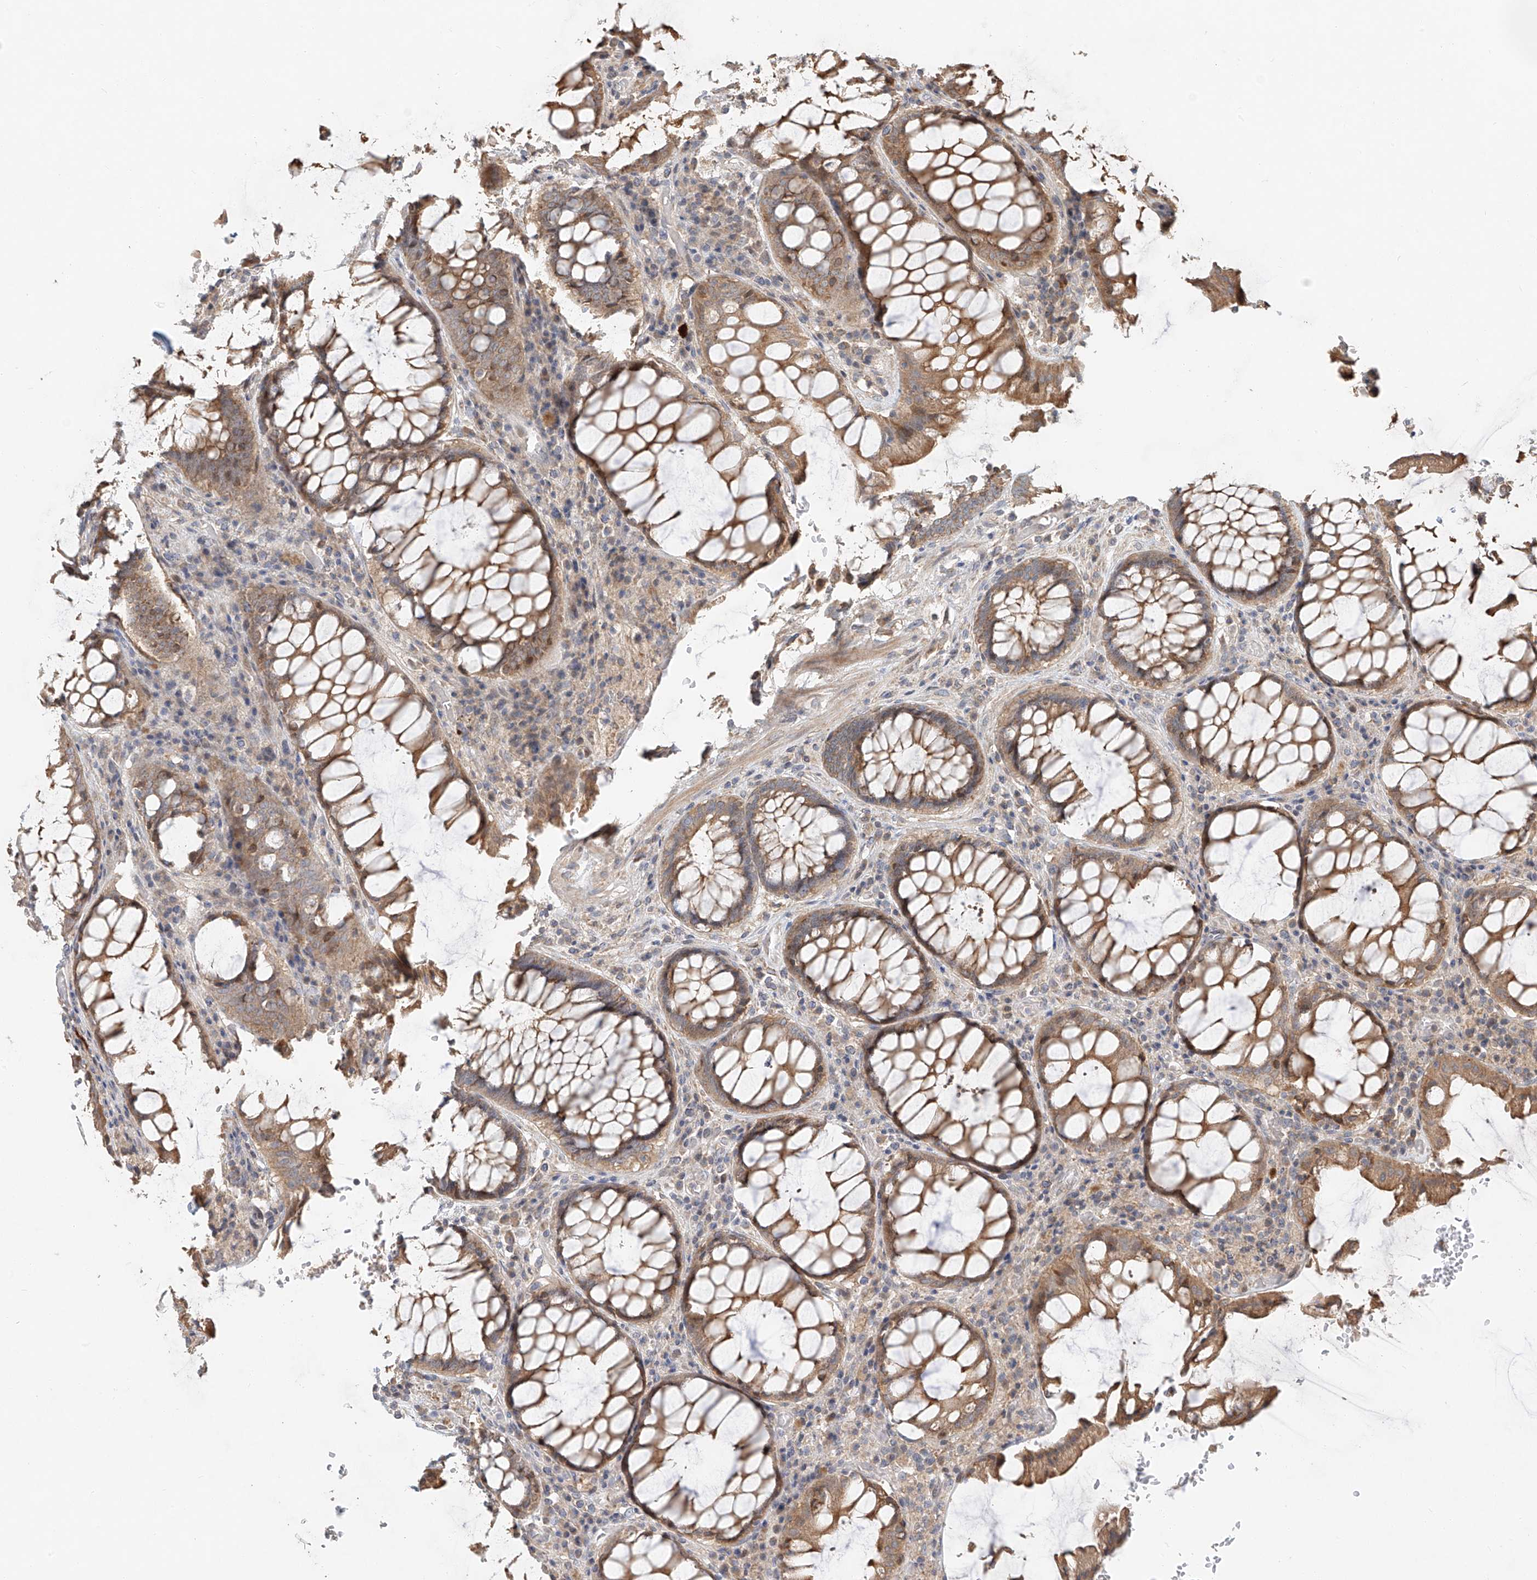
{"staining": {"intensity": "moderate", "quantity": ">75%", "location": "cytoplasmic/membranous"}, "tissue": "rectum", "cell_type": "Glandular cells", "image_type": "normal", "snomed": [{"axis": "morphology", "description": "Normal tissue, NOS"}, {"axis": "topography", "description": "Rectum"}], "caption": "A histopathology image of human rectum stained for a protein demonstrates moderate cytoplasmic/membranous brown staining in glandular cells. The staining is performed using DAB (3,3'-diaminobenzidine) brown chromogen to label protein expression. The nuclei are counter-stained blue using hematoxylin.", "gene": "TMEM61", "patient": {"sex": "male", "age": 64}}